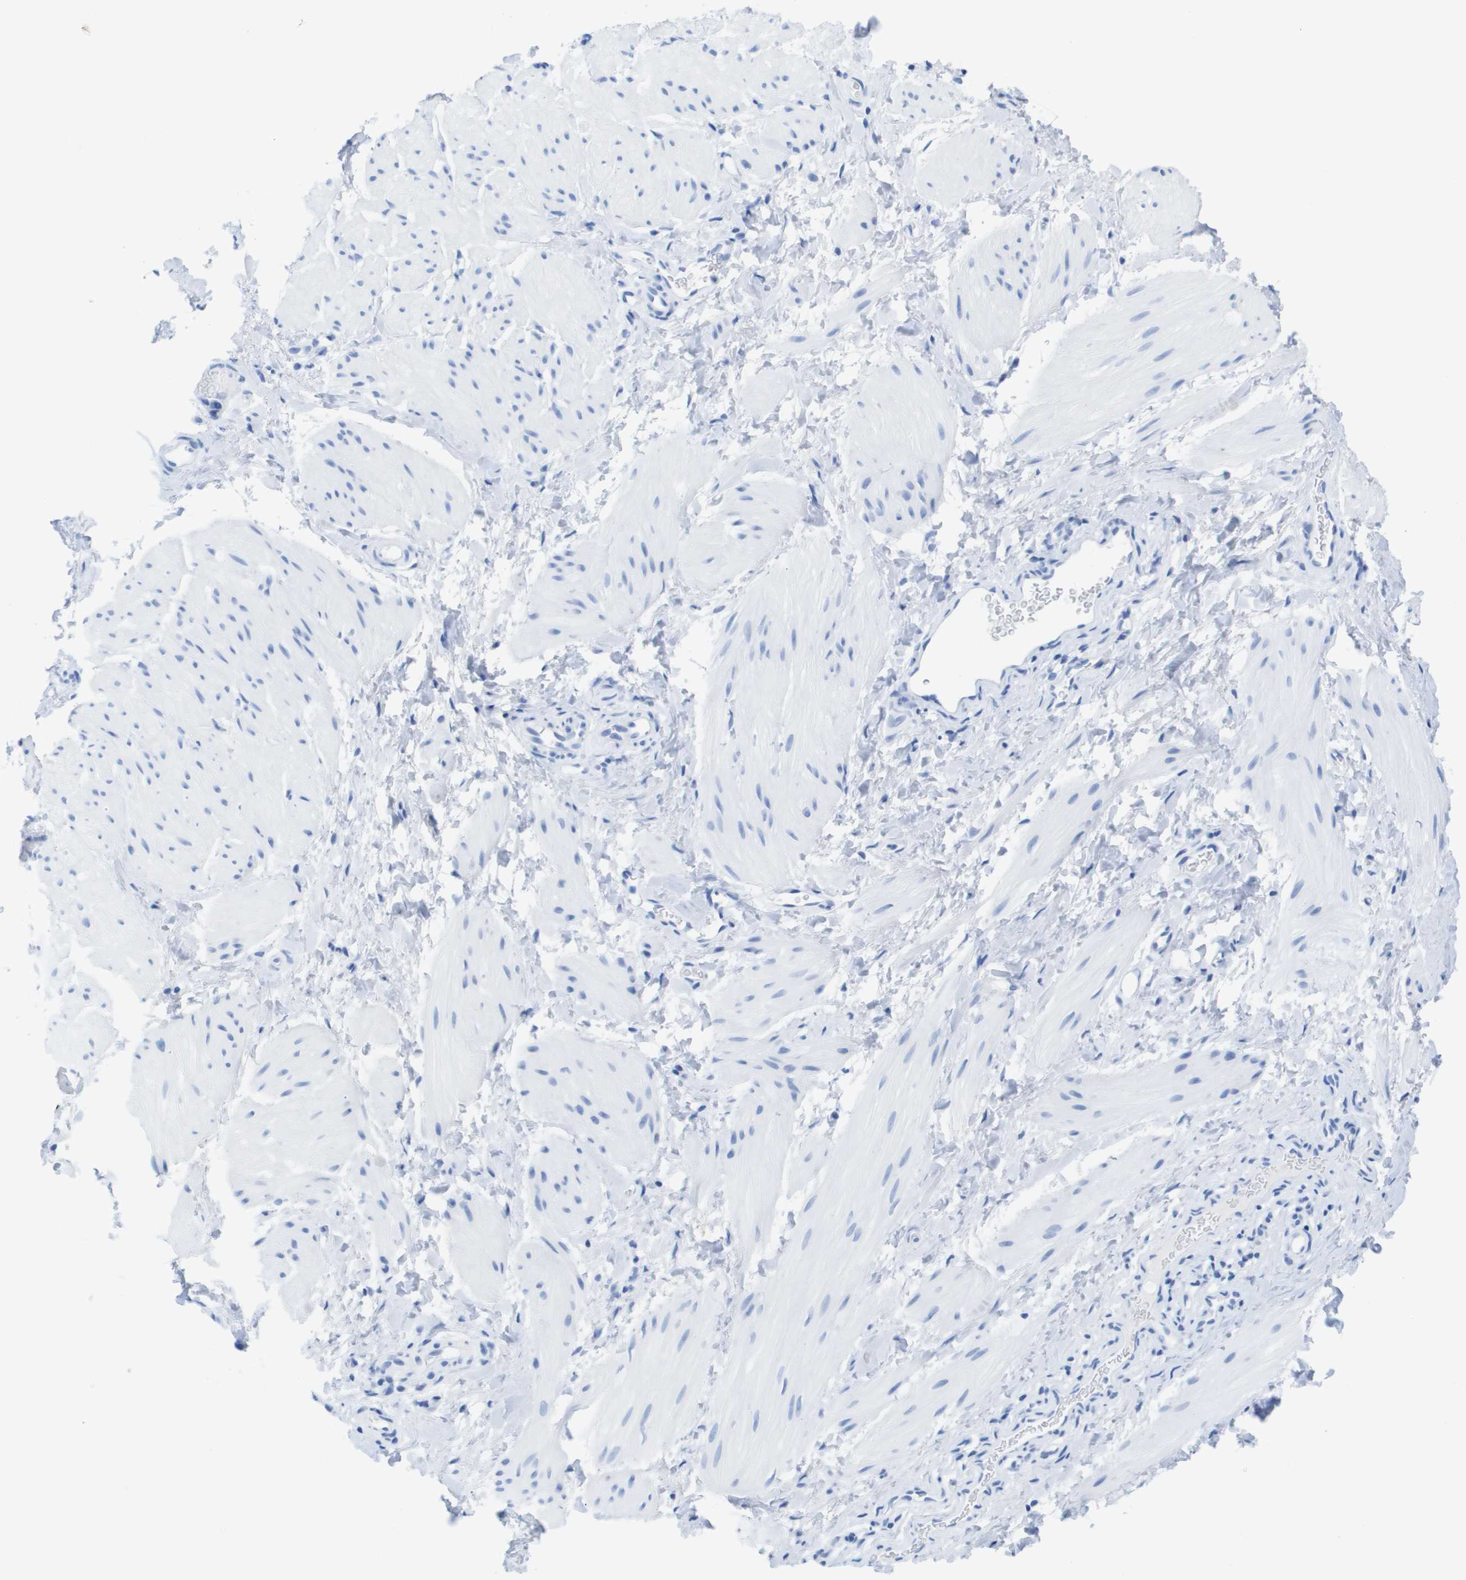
{"staining": {"intensity": "negative", "quantity": "none", "location": "none"}, "tissue": "smooth muscle", "cell_type": "Smooth muscle cells", "image_type": "normal", "snomed": [{"axis": "morphology", "description": "Normal tissue, NOS"}, {"axis": "topography", "description": "Smooth muscle"}], "caption": "Protein analysis of benign smooth muscle shows no significant positivity in smooth muscle cells.", "gene": "KCNA3", "patient": {"sex": "male", "age": 16}}